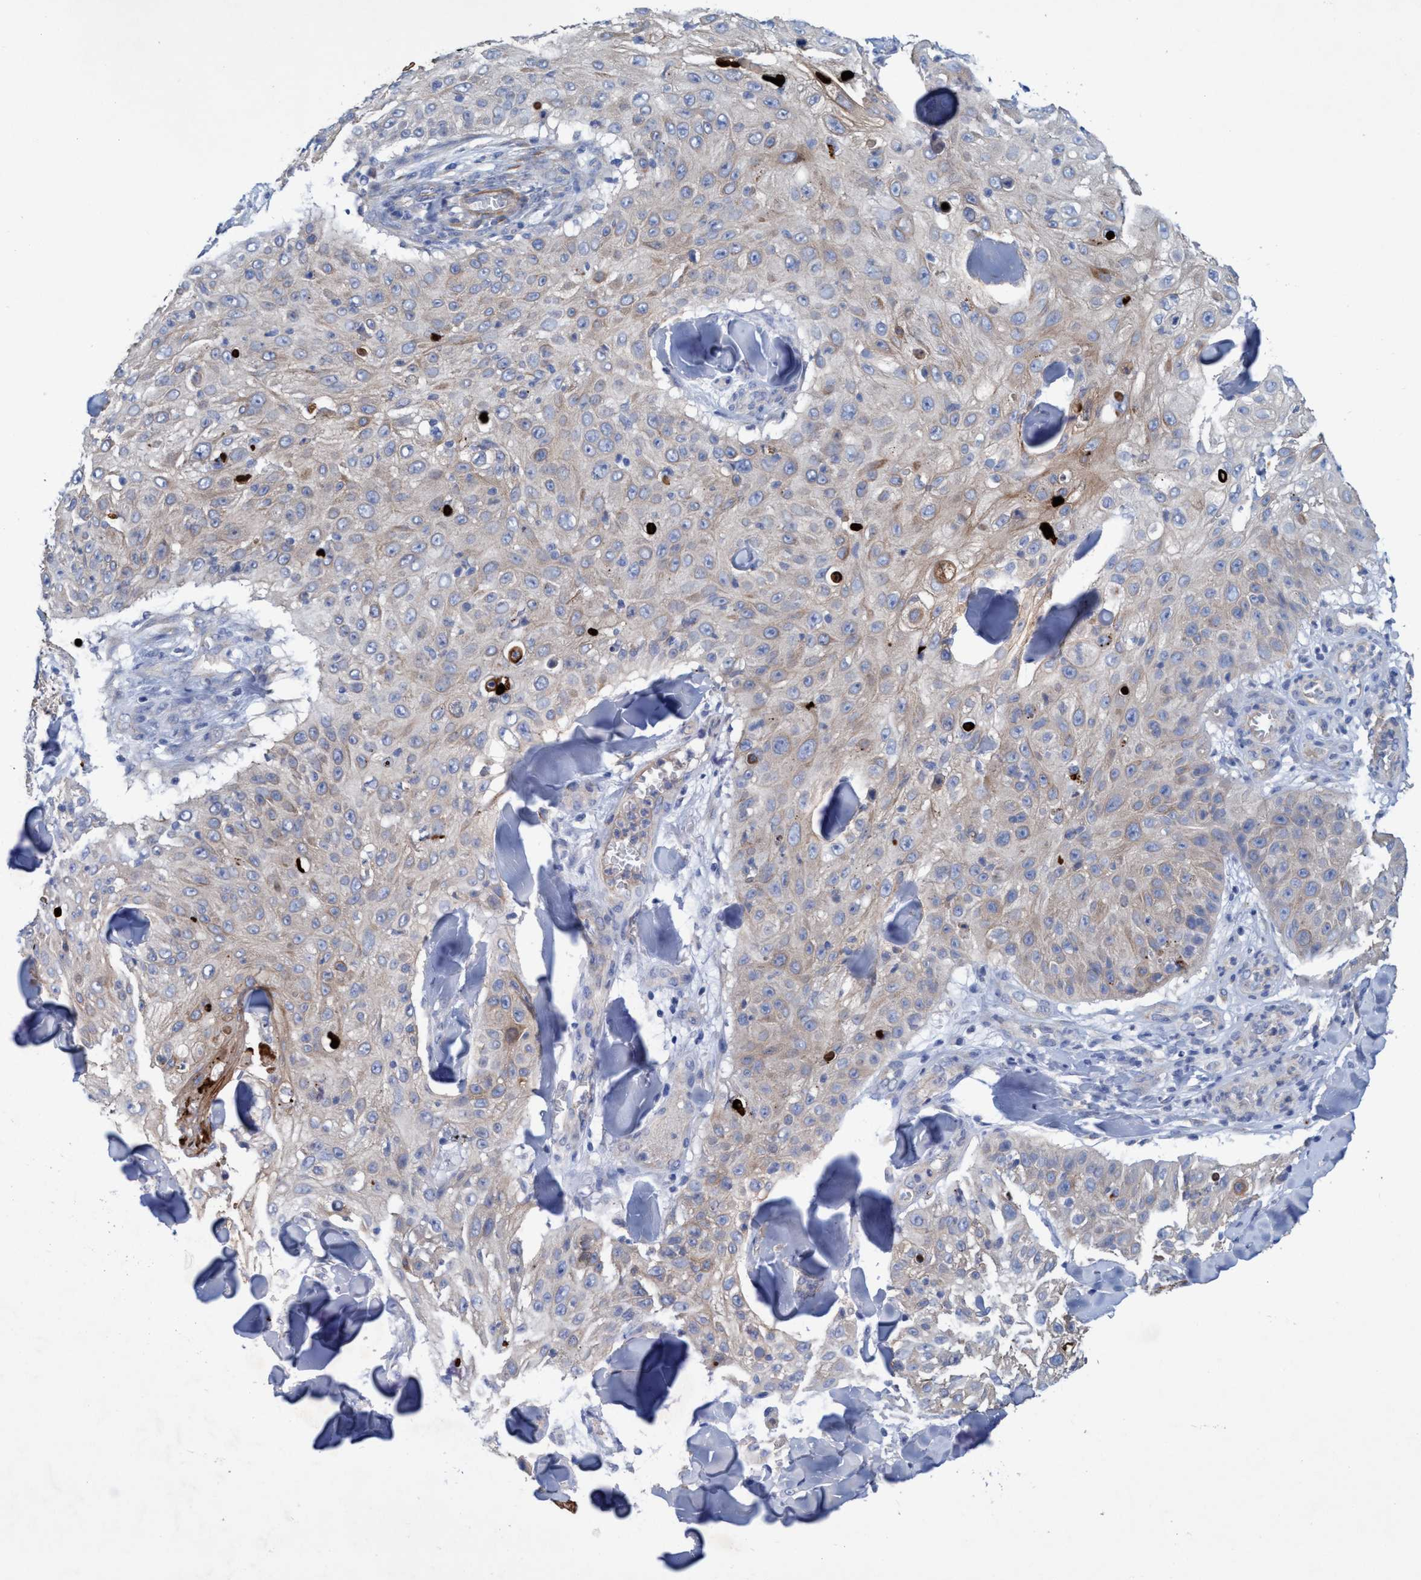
{"staining": {"intensity": "weak", "quantity": "25%-75%", "location": "cytoplasmic/membranous"}, "tissue": "skin cancer", "cell_type": "Tumor cells", "image_type": "cancer", "snomed": [{"axis": "morphology", "description": "Squamous cell carcinoma, NOS"}, {"axis": "topography", "description": "Skin"}], "caption": "Protein positivity by immunohistochemistry reveals weak cytoplasmic/membranous expression in approximately 25%-75% of tumor cells in skin cancer (squamous cell carcinoma). The staining is performed using DAB brown chromogen to label protein expression. The nuclei are counter-stained blue using hematoxylin.", "gene": "GULP1", "patient": {"sex": "male", "age": 86}}